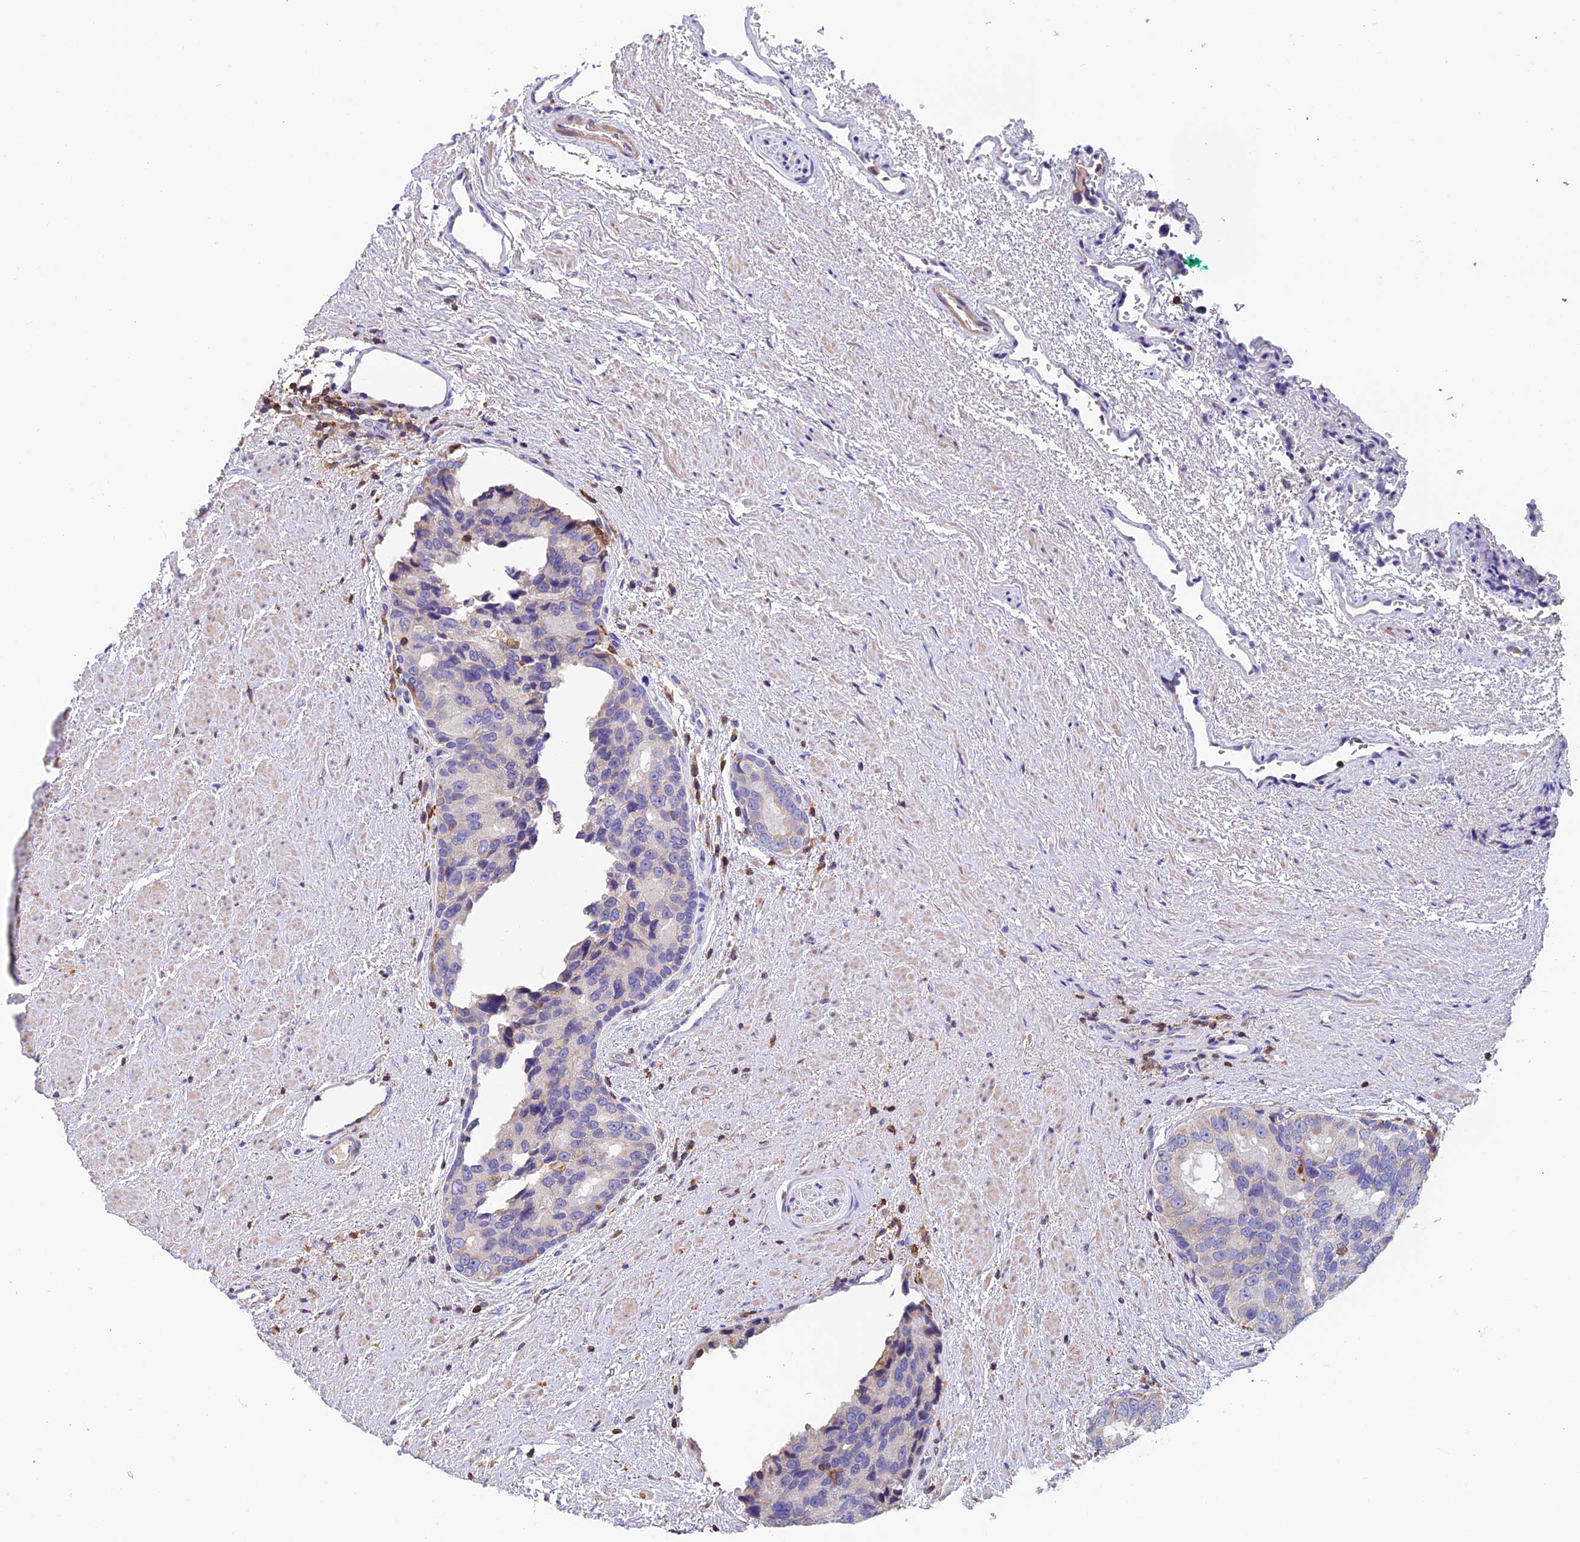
{"staining": {"intensity": "negative", "quantity": "none", "location": "none"}, "tissue": "prostate cancer", "cell_type": "Tumor cells", "image_type": "cancer", "snomed": [{"axis": "morphology", "description": "Adenocarcinoma, High grade"}, {"axis": "topography", "description": "Prostate"}], "caption": "Immunohistochemistry image of human prostate cancer (high-grade adenocarcinoma) stained for a protein (brown), which shows no positivity in tumor cells.", "gene": "LPXN", "patient": {"sex": "male", "age": 70}}